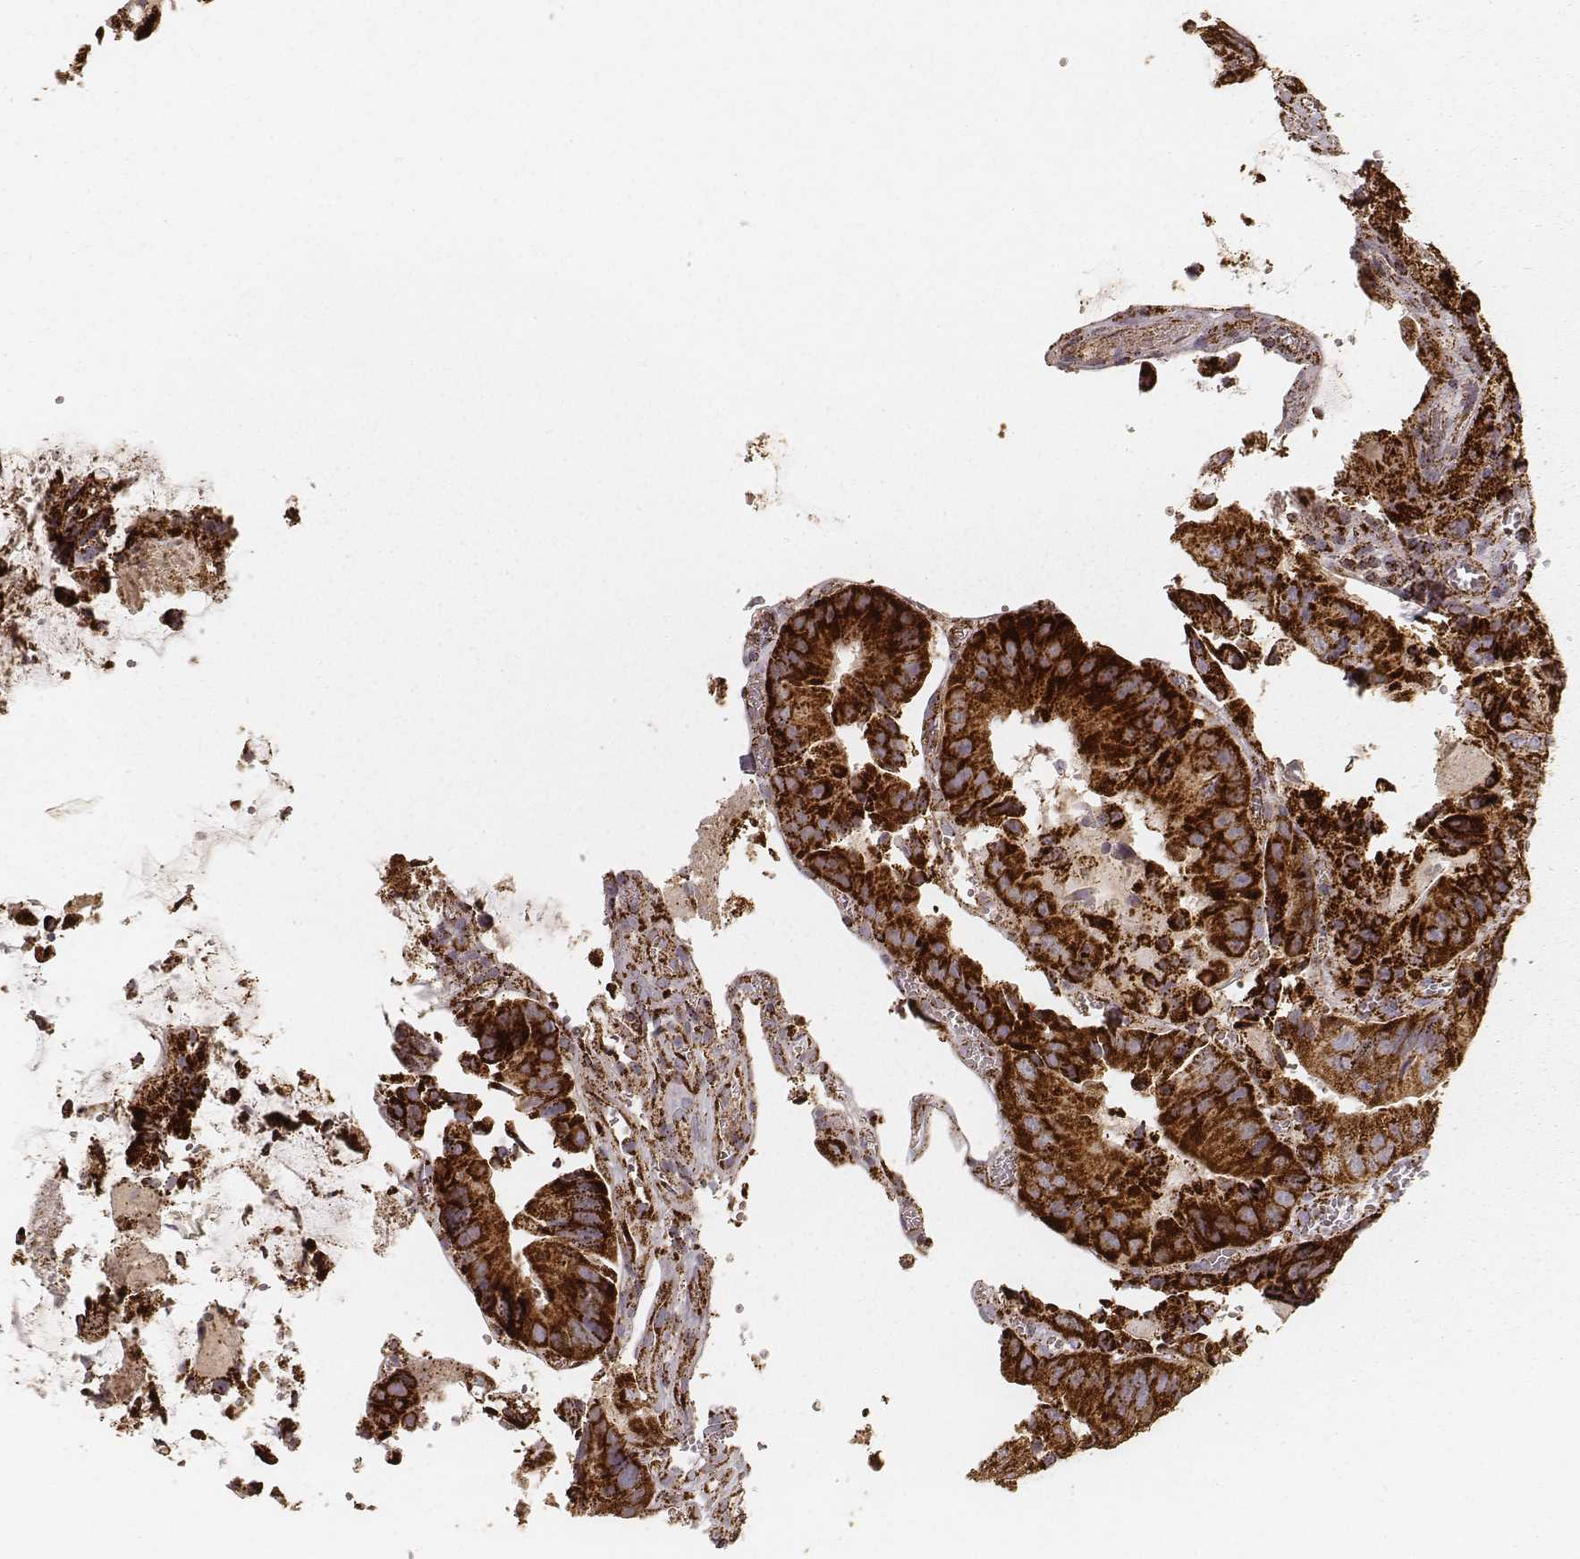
{"staining": {"intensity": "strong", "quantity": ">75%", "location": "cytoplasmic/membranous"}, "tissue": "colorectal cancer", "cell_type": "Tumor cells", "image_type": "cancer", "snomed": [{"axis": "morphology", "description": "Adenocarcinoma, NOS"}, {"axis": "topography", "description": "Colon"}], "caption": "IHC (DAB) staining of colorectal cancer demonstrates strong cytoplasmic/membranous protein expression in approximately >75% of tumor cells.", "gene": "CS", "patient": {"sex": "female", "age": 86}}